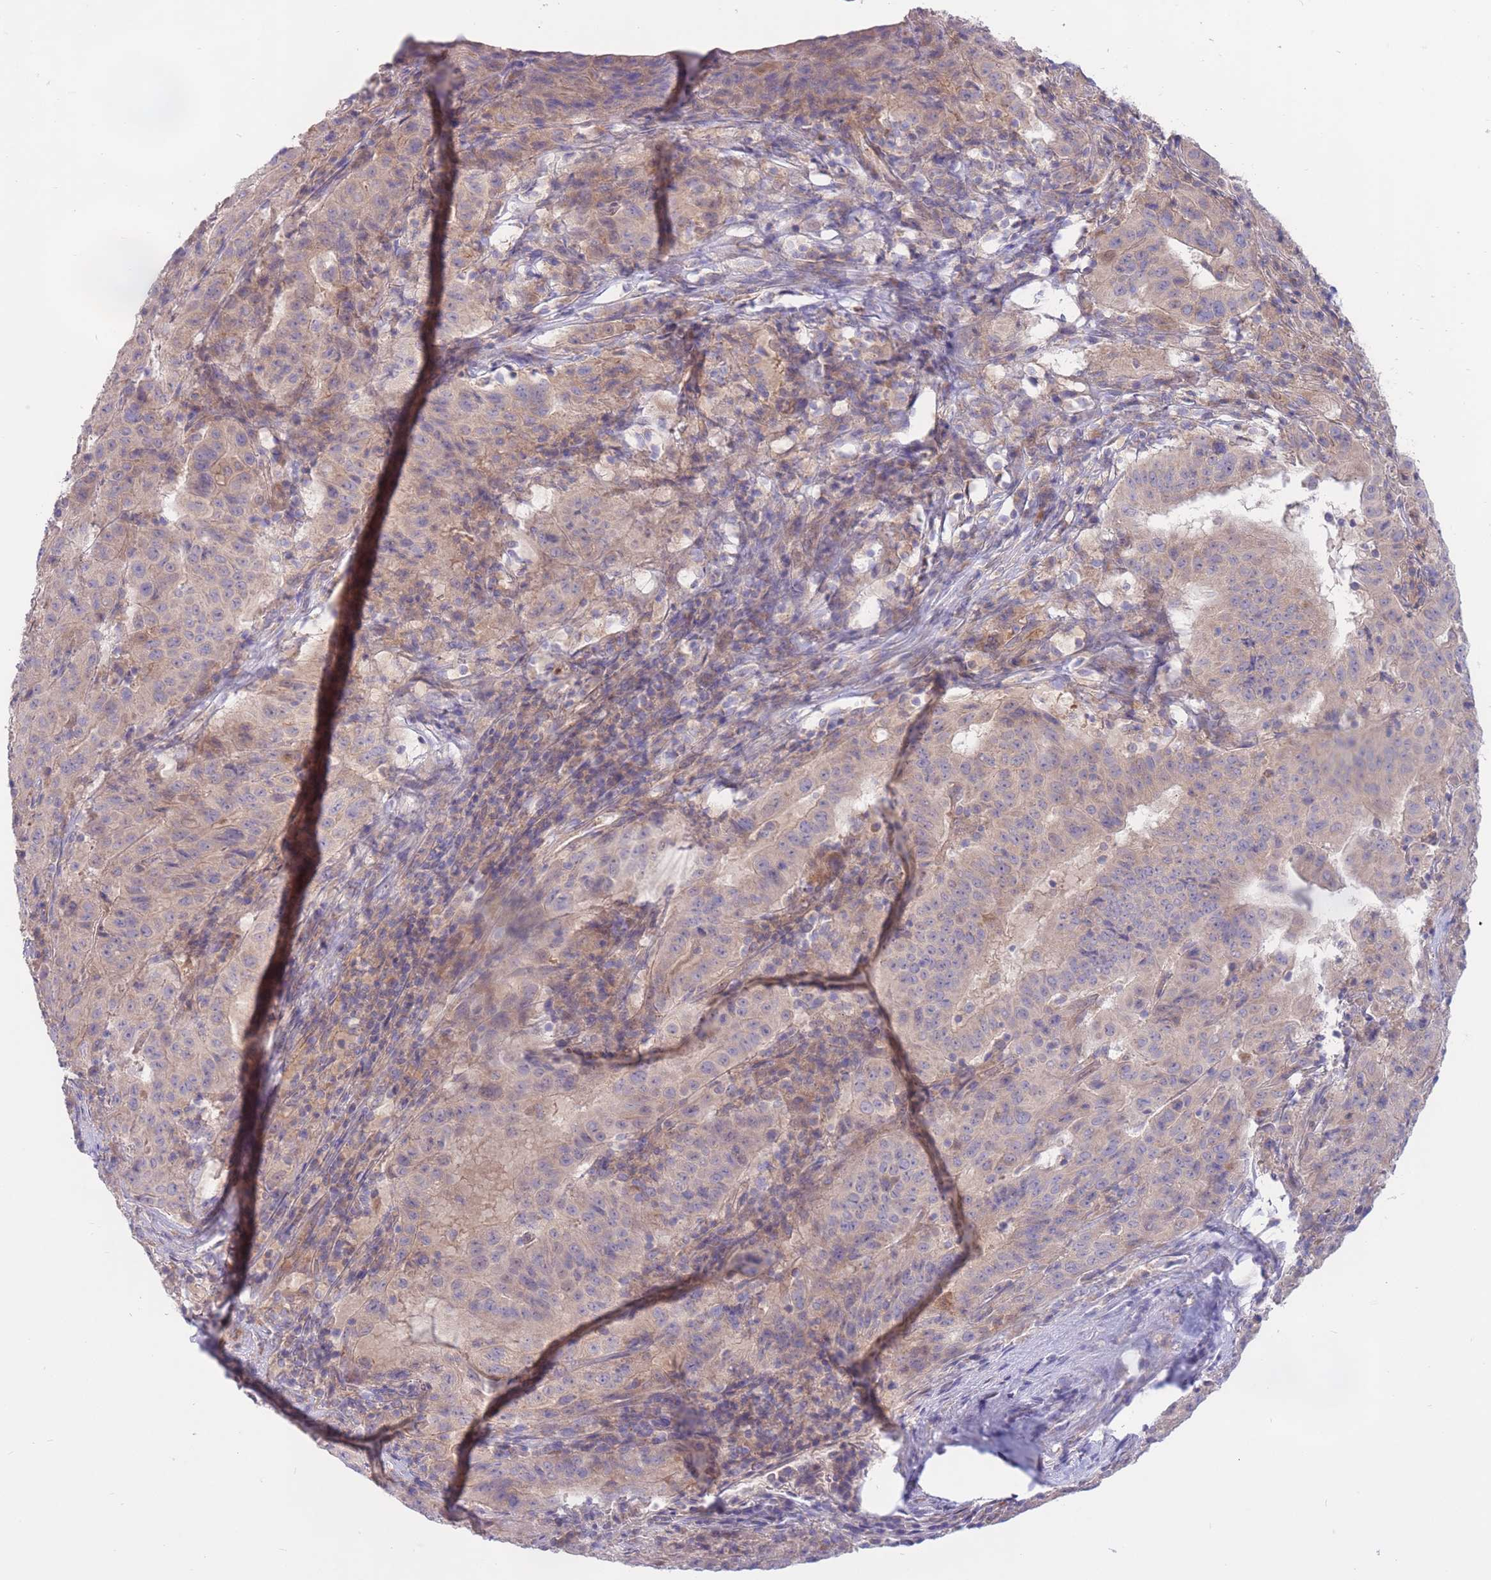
{"staining": {"intensity": "weak", "quantity": "25%-75%", "location": "cytoplasmic/membranous"}, "tissue": "pancreatic cancer", "cell_type": "Tumor cells", "image_type": "cancer", "snomed": [{"axis": "morphology", "description": "Adenocarcinoma, NOS"}, {"axis": "topography", "description": "Pancreas"}], "caption": "Protein staining by immunohistochemistry (IHC) reveals weak cytoplasmic/membranous positivity in about 25%-75% of tumor cells in adenocarcinoma (pancreatic).", "gene": "ALS2CL", "patient": {"sex": "male", "age": 63}}